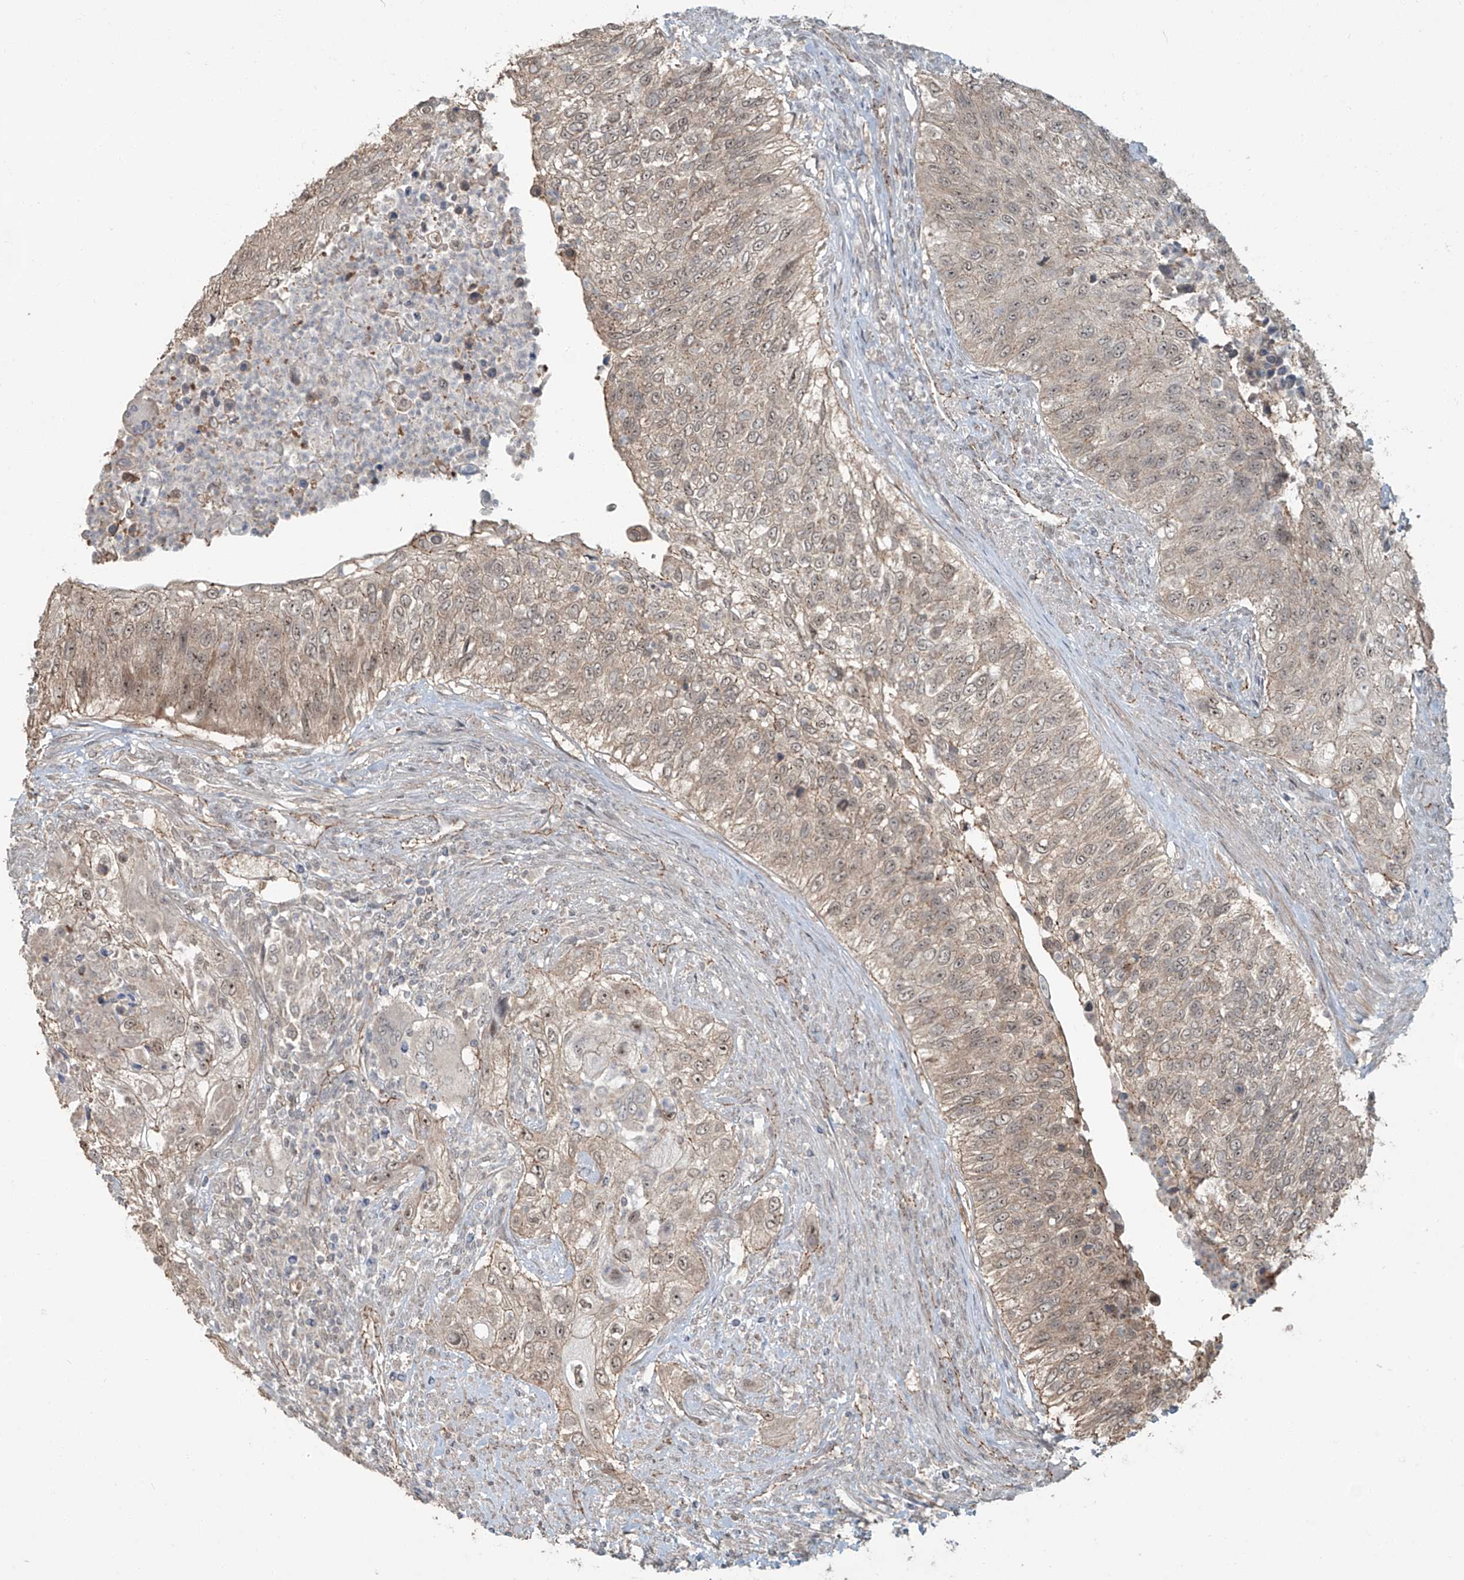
{"staining": {"intensity": "weak", "quantity": ">75%", "location": "cytoplasmic/membranous,nuclear"}, "tissue": "urothelial cancer", "cell_type": "Tumor cells", "image_type": "cancer", "snomed": [{"axis": "morphology", "description": "Urothelial carcinoma, High grade"}, {"axis": "topography", "description": "Urinary bladder"}], "caption": "Protein staining reveals weak cytoplasmic/membranous and nuclear staining in approximately >75% of tumor cells in urothelial cancer.", "gene": "ZNF16", "patient": {"sex": "female", "age": 60}}